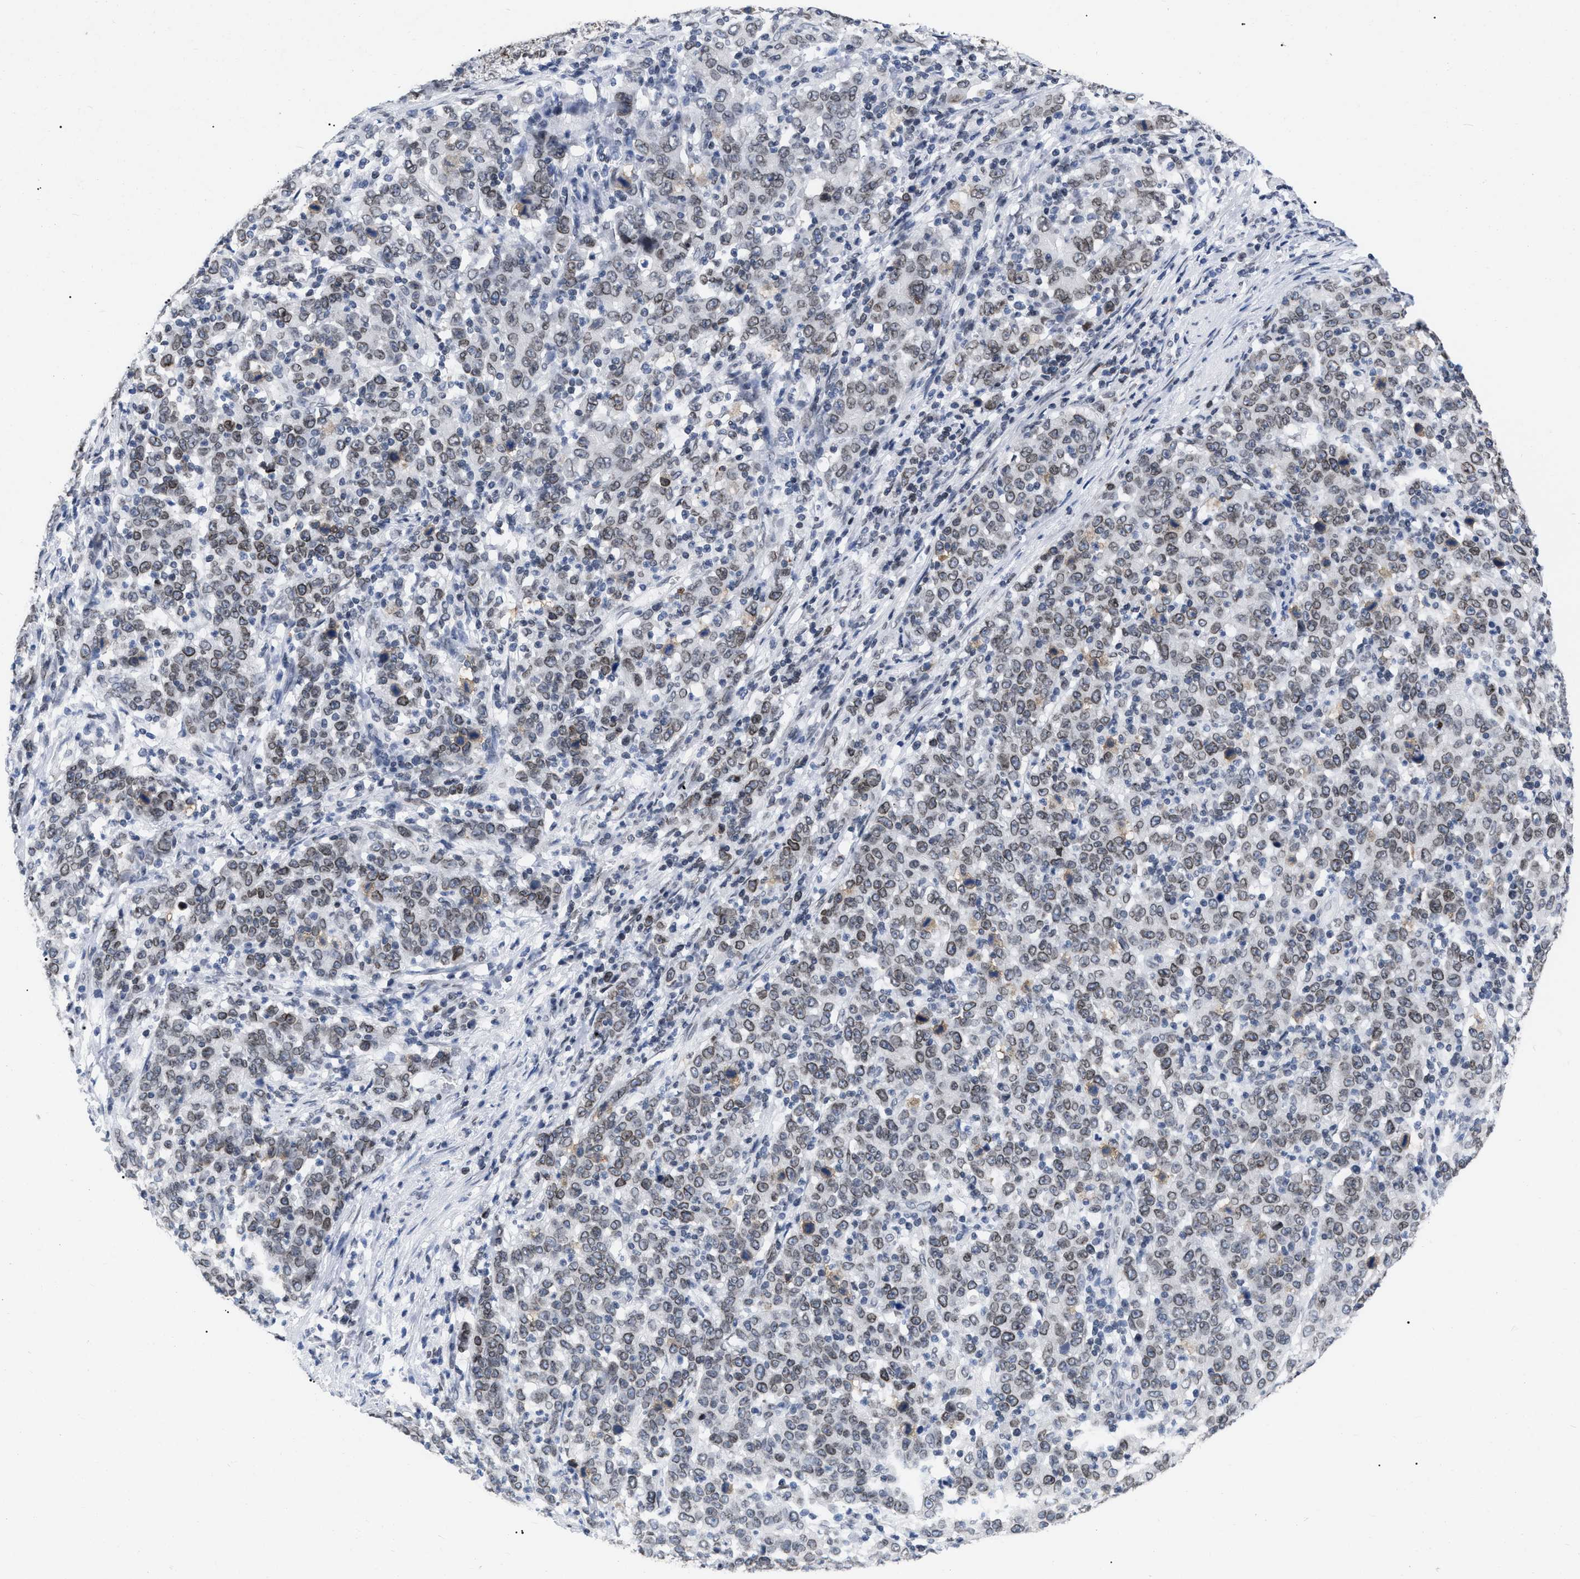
{"staining": {"intensity": "weak", "quantity": ">75%", "location": "cytoplasmic/membranous,nuclear"}, "tissue": "stomach cancer", "cell_type": "Tumor cells", "image_type": "cancer", "snomed": [{"axis": "morphology", "description": "Adenocarcinoma, NOS"}, {"axis": "topography", "description": "Stomach, upper"}], "caption": "Human stomach adenocarcinoma stained for a protein (brown) shows weak cytoplasmic/membranous and nuclear positive staining in about >75% of tumor cells.", "gene": "TPR", "patient": {"sex": "male", "age": 69}}